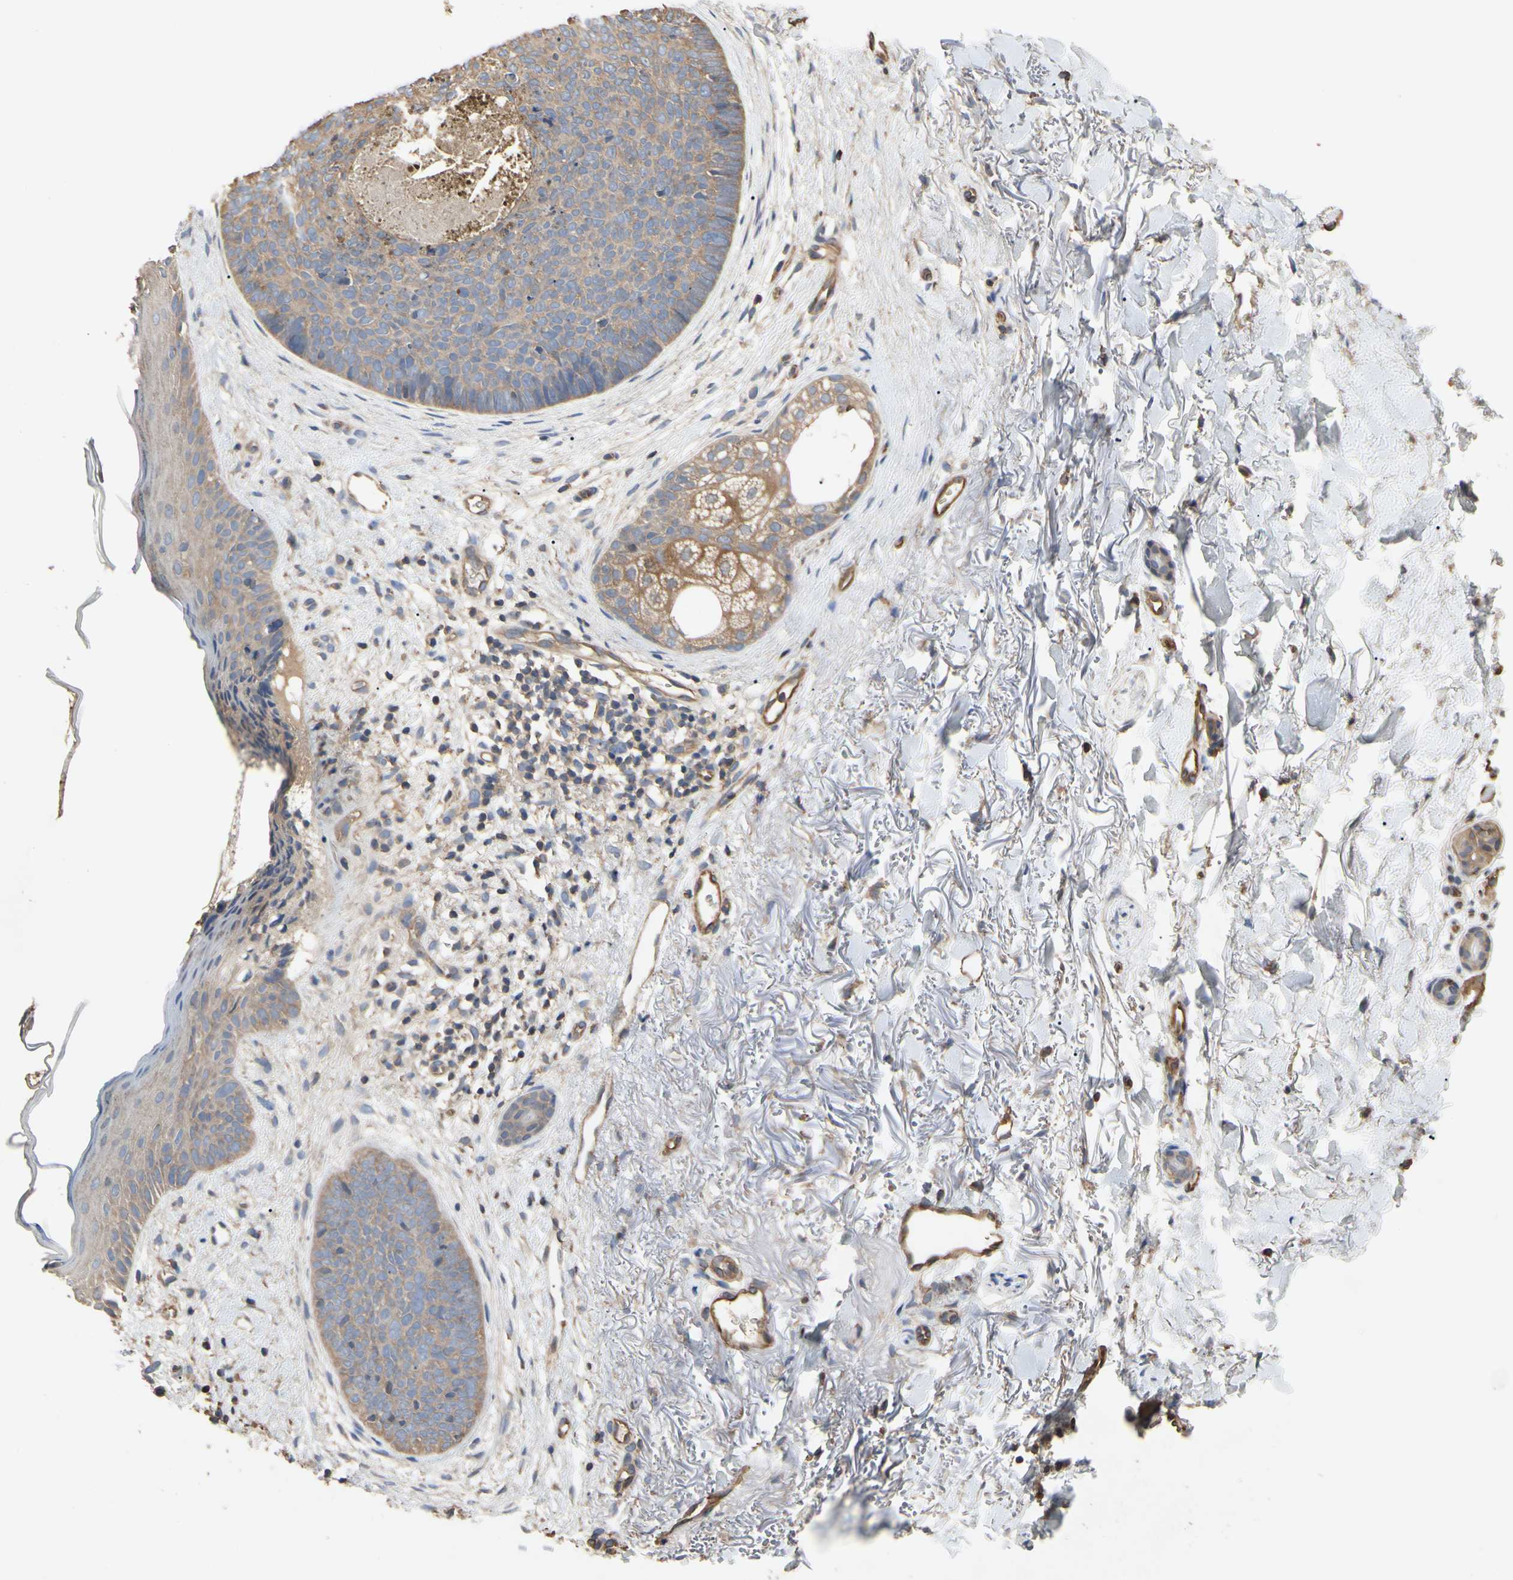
{"staining": {"intensity": "weak", "quantity": ">75%", "location": "cytoplasmic/membranous"}, "tissue": "skin cancer", "cell_type": "Tumor cells", "image_type": "cancer", "snomed": [{"axis": "morphology", "description": "Basal cell carcinoma"}, {"axis": "topography", "description": "Skin"}], "caption": "IHC (DAB) staining of human basal cell carcinoma (skin) displays weak cytoplasmic/membranous protein staining in about >75% of tumor cells. Immunohistochemistry (ihc) stains the protein of interest in brown and the nuclei are stained blue.", "gene": "PDZK1", "patient": {"sex": "female", "age": 70}}